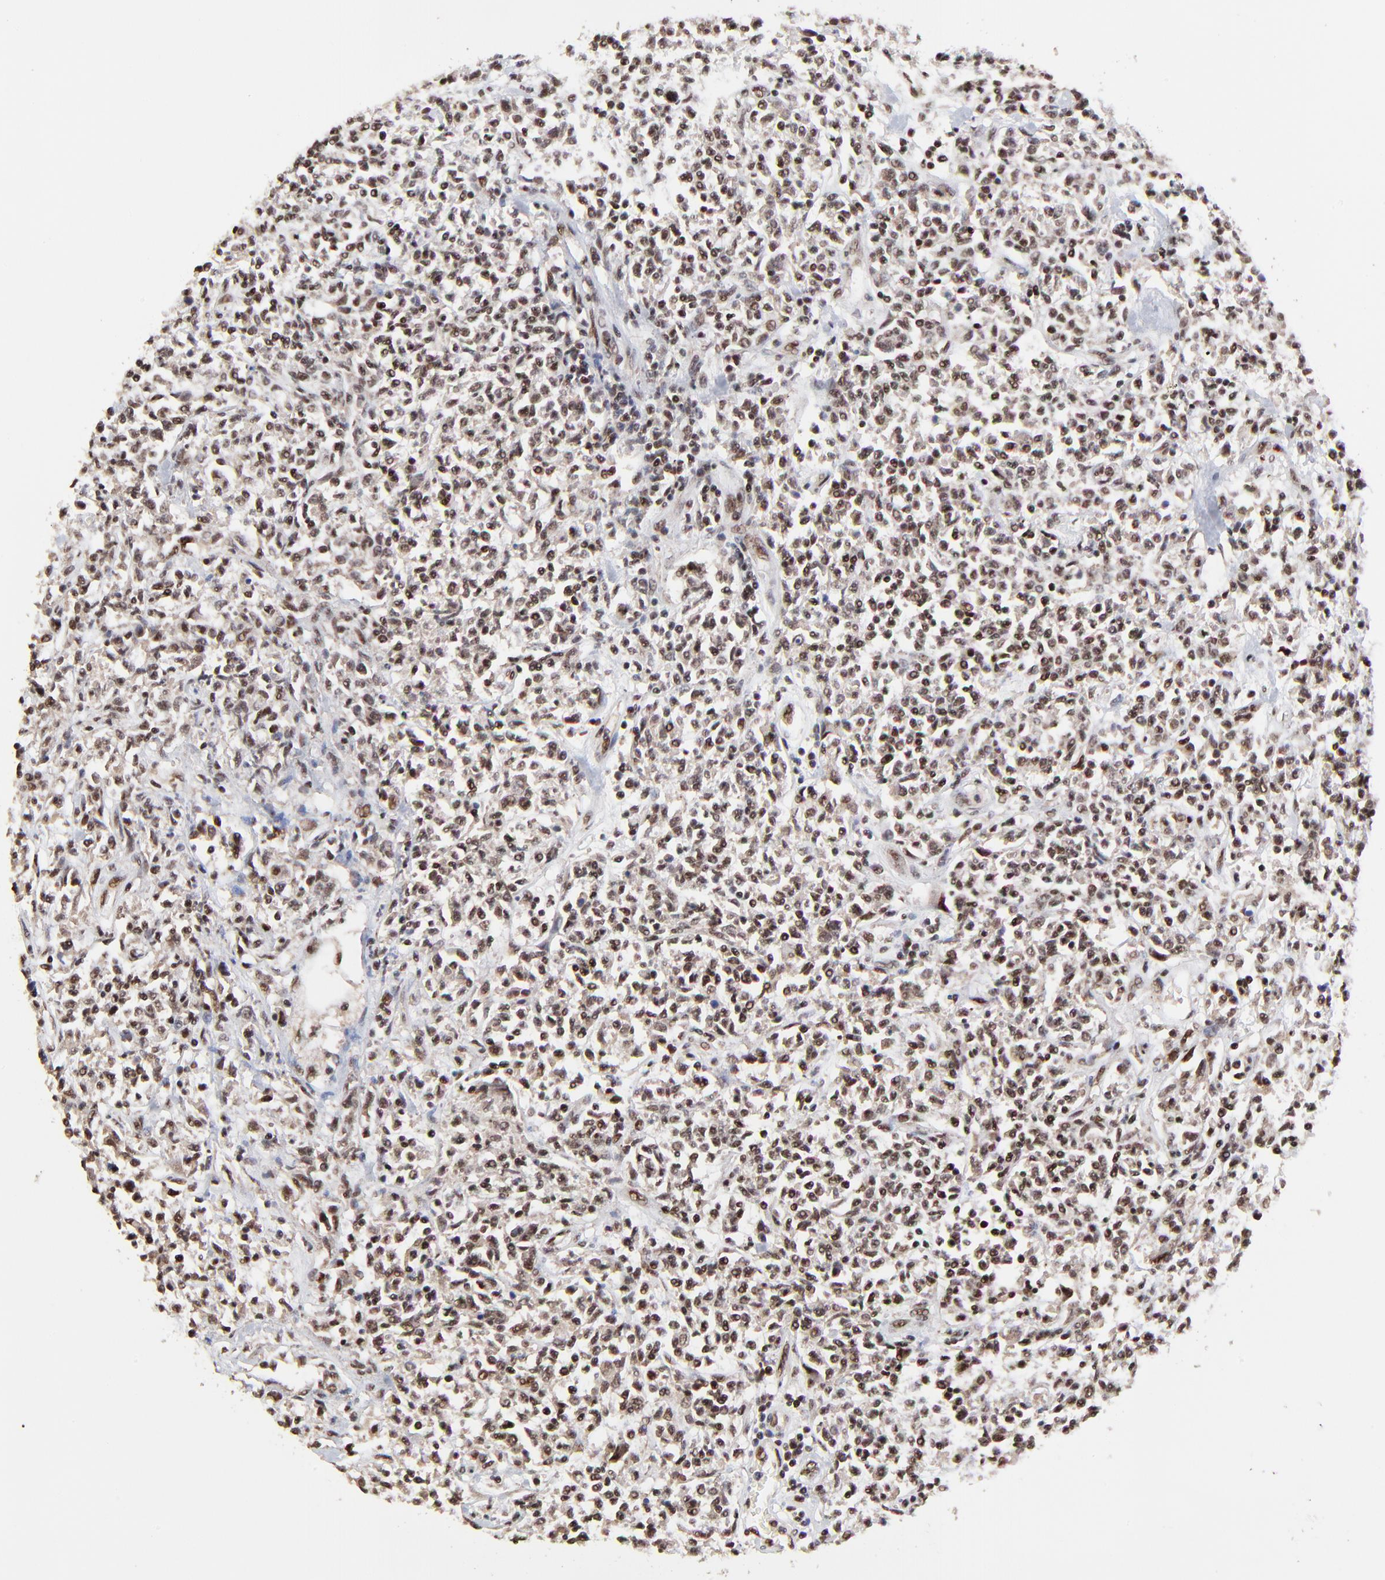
{"staining": {"intensity": "moderate", "quantity": ">75%", "location": "nuclear"}, "tissue": "lymphoma", "cell_type": "Tumor cells", "image_type": "cancer", "snomed": [{"axis": "morphology", "description": "Malignant lymphoma, non-Hodgkin's type, Low grade"}, {"axis": "topography", "description": "Small intestine"}], "caption": "Immunohistochemistry (DAB) staining of human low-grade malignant lymphoma, non-Hodgkin's type shows moderate nuclear protein positivity in about >75% of tumor cells.", "gene": "RBM22", "patient": {"sex": "female", "age": 59}}